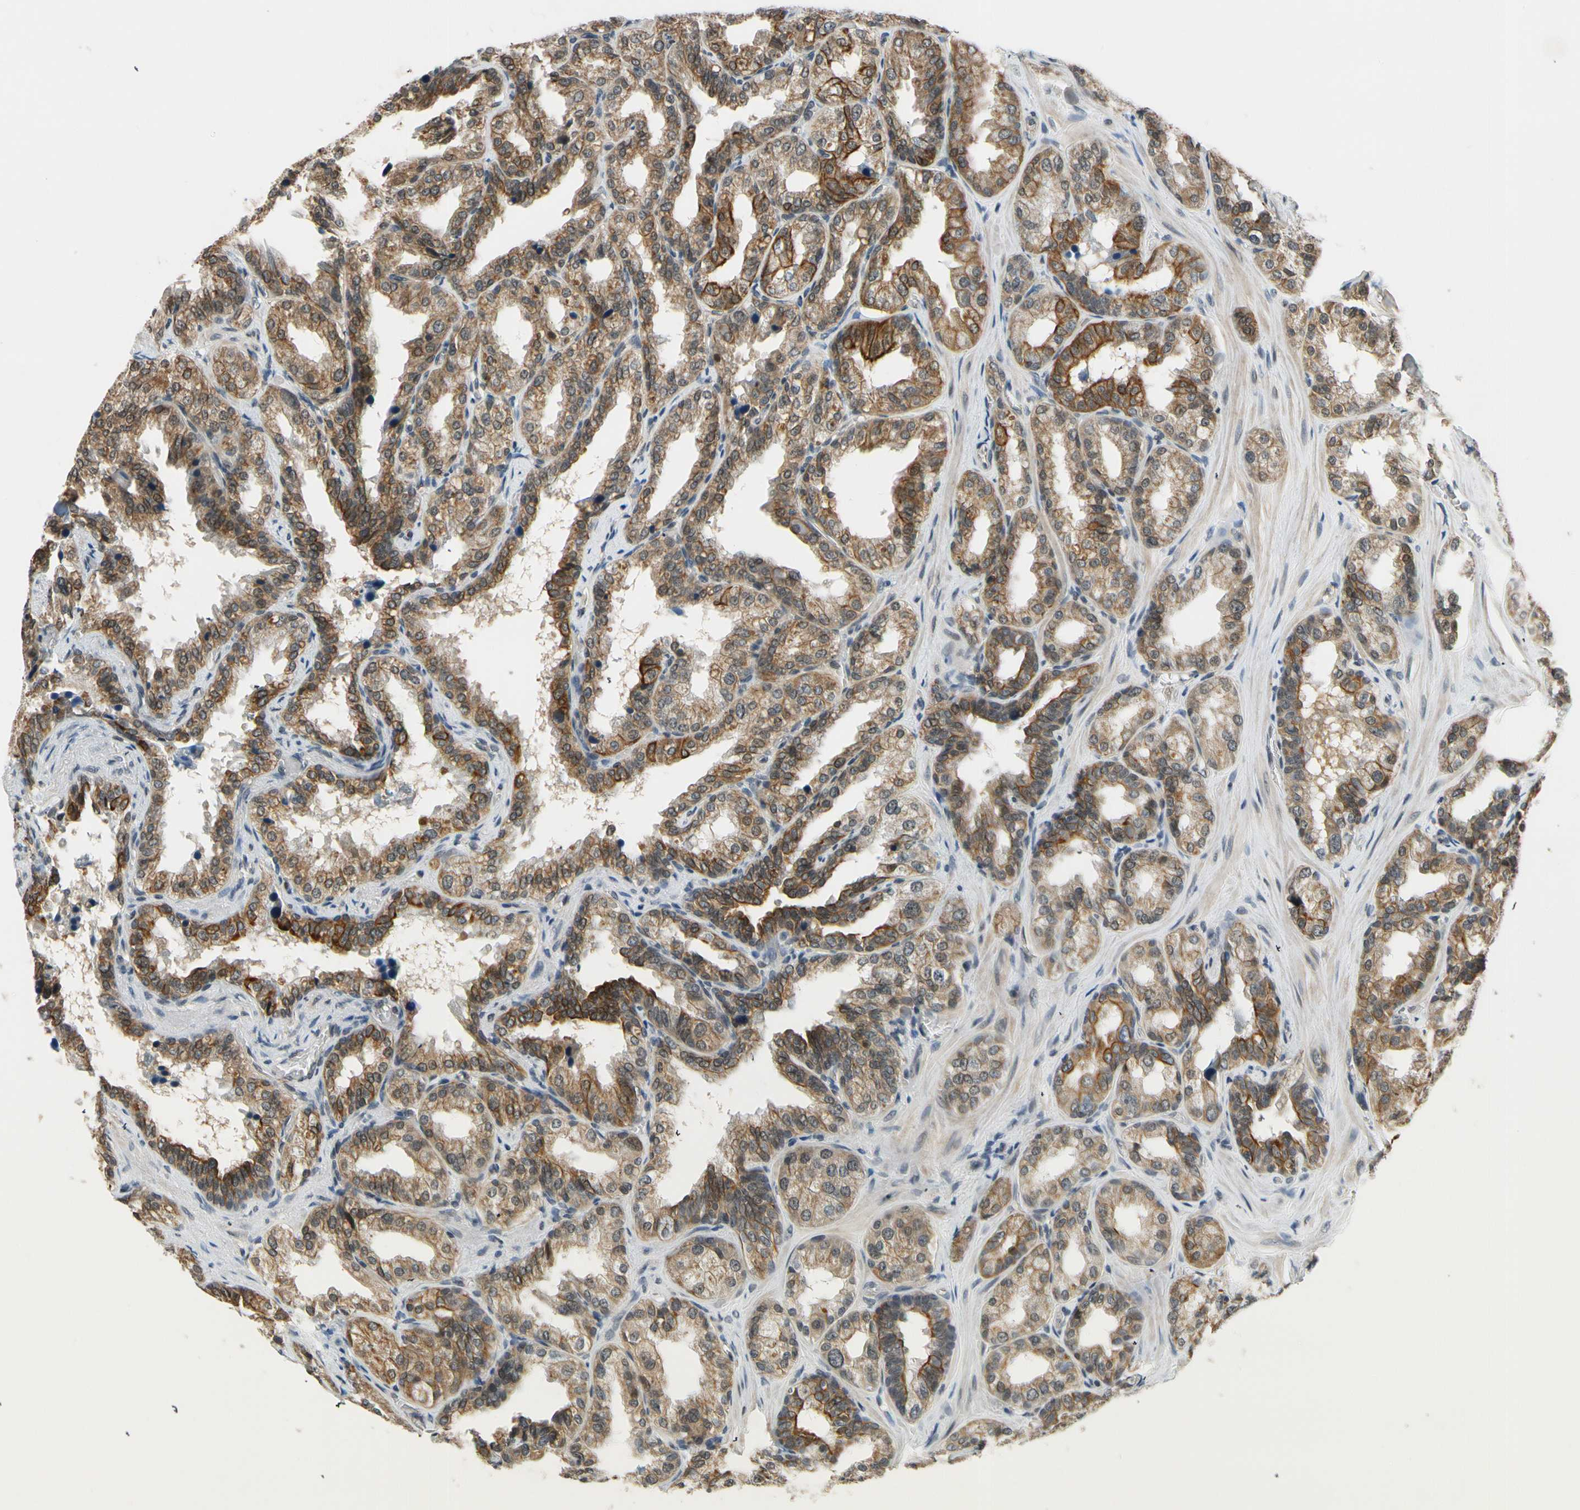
{"staining": {"intensity": "moderate", "quantity": ">75%", "location": "cytoplasmic/membranous"}, "tissue": "seminal vesicle", "cell_type": "Glandular cells", "image_type": "normal", "snomed": [{"axis": "morphology", "description": "Normal tissue, NOS"}, {"axis": "topography", "description": "Prostate"}, {"axis": "topography", "description": "Seminal veicle"}], "caption": "IHC photomicrograph of benign human seminal vesicle stained for a protein (brown), which exhibits medium levels of moderate cytoplasmic/membranous expression in approximately >75% of glandular cells.", "gene": "TAF12", "patient": {"sex": "male", "age": 51}}